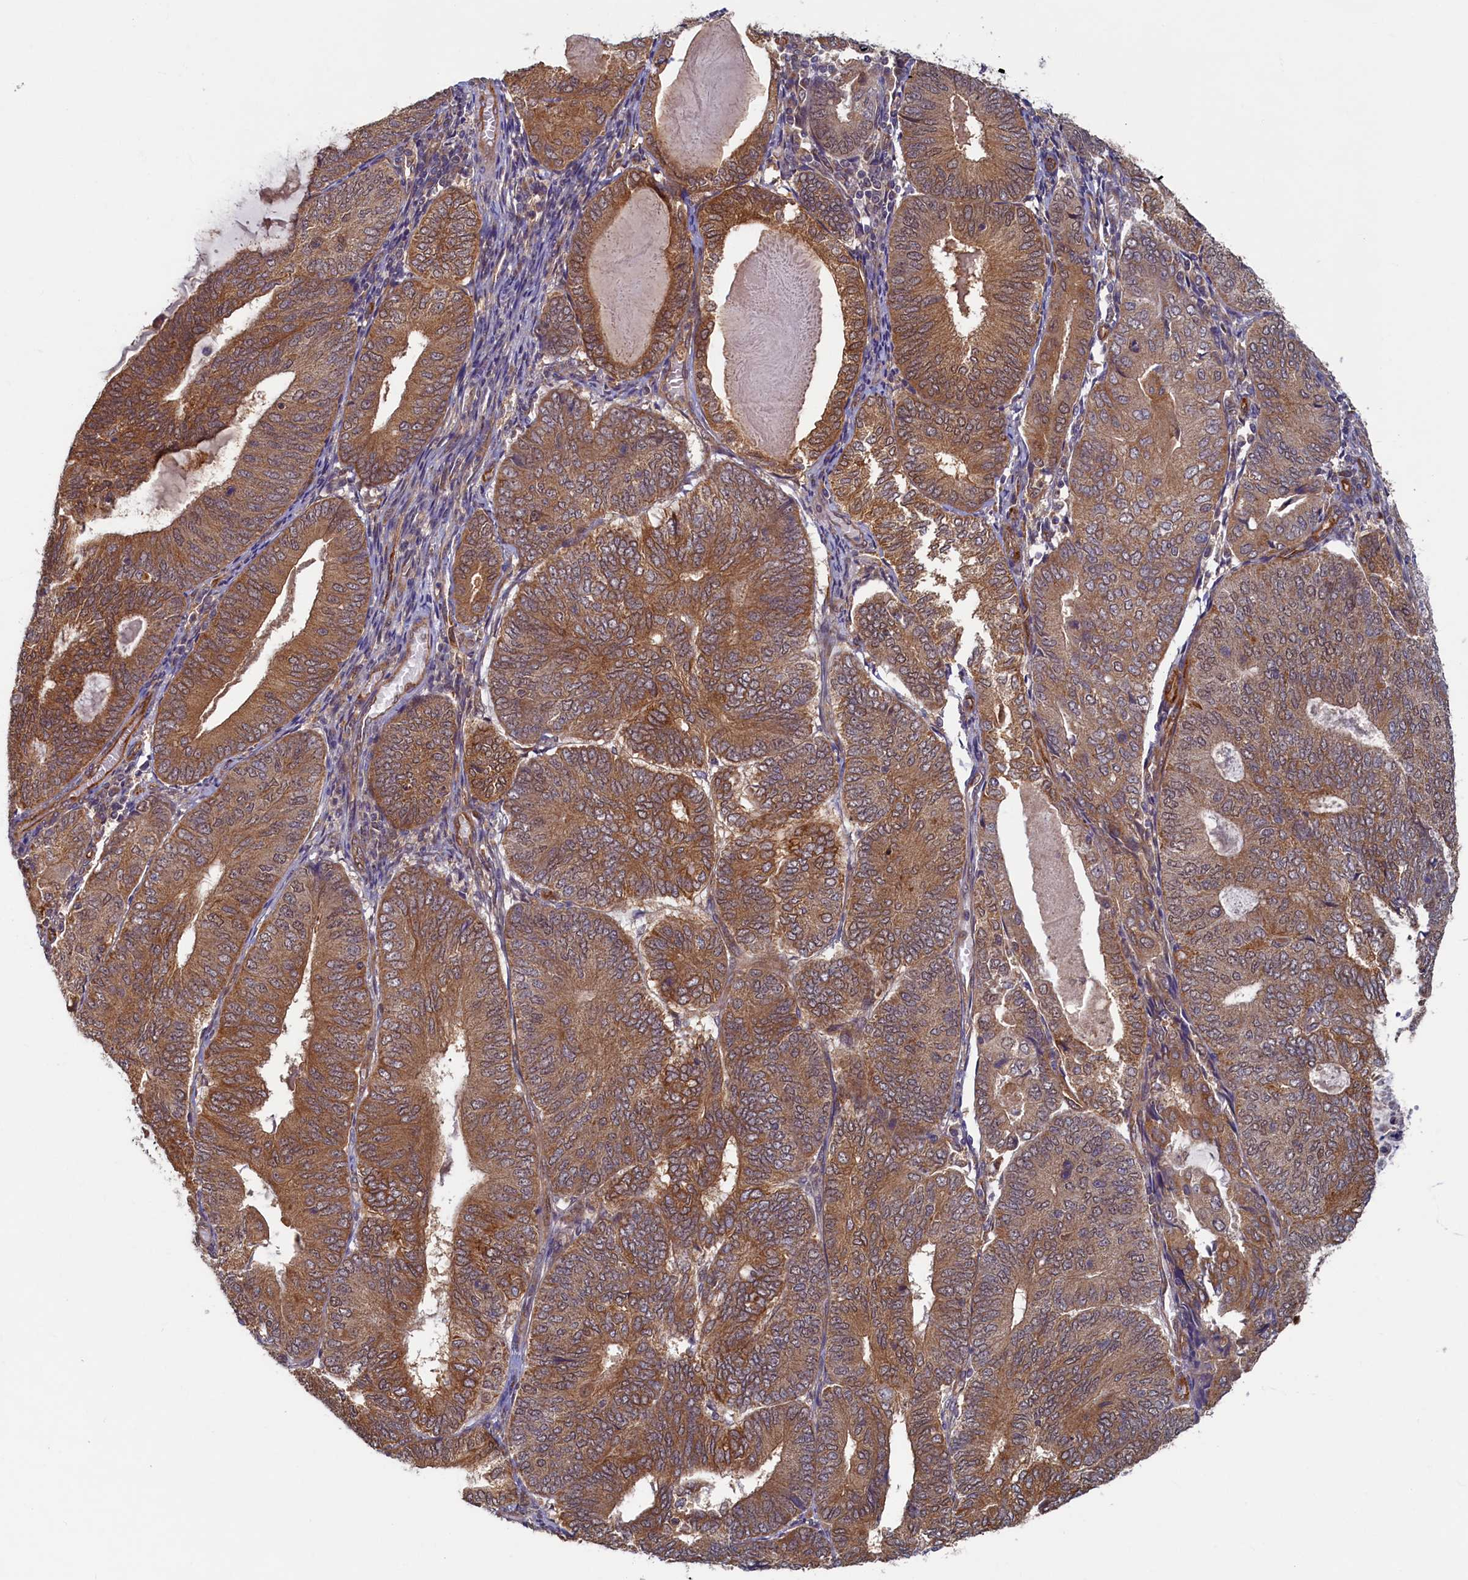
{"staining": {"intensity": "moderate", "quantity": ">75%", "location": "cytoplasmic/membranous"}, "tissue": "endometrial cancer", "cell_type": "Tumor cells", "image_type": "cancer", "snomed": [{"axis": "morphology", "description": "Adenocarcinoma, NOS"}, {"axis": "topography", "description": "Endometrium"}], "caption": "A brown stain shows moderate cytoplasmic/membranous positivity of a protein in endometrial adenocarcinoma tumor cells.", "gene": "STX12", "patient": {"sex": "female", "age": 81}}